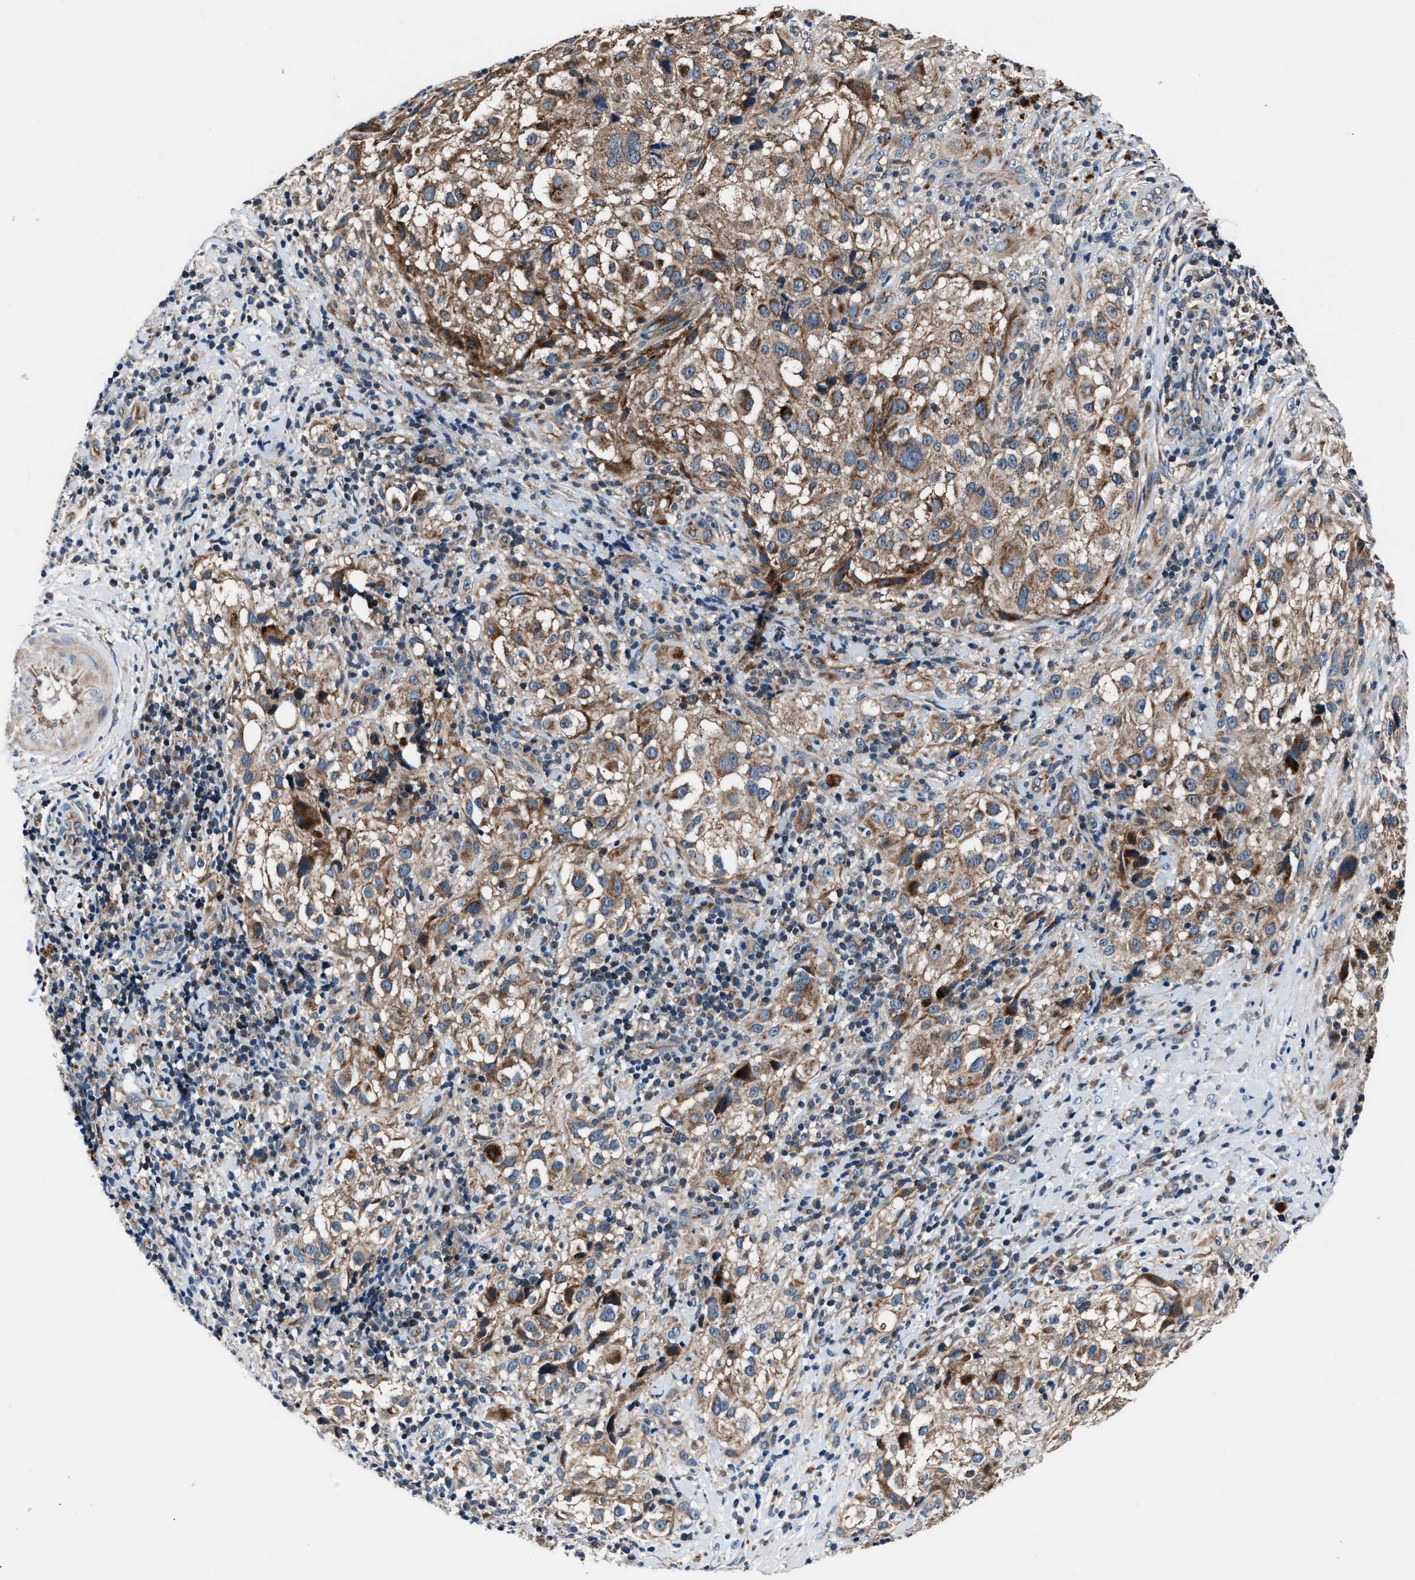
{"staining": {"intensity": "moderate", "quantity": ">75%", "location": "cytoplasmic/membranous"}, "tissue": "melanoma", "cell_type": "Tumor cells", "image_type": "cancer", "snomed": [{"axis": "morphology", "description": "Necrosis, NOS"}, {"axis": "morphology", "description": "Malignant melanoma, NOS"}, {"axis": "topography", "description": "Skin"}], "caption": "Tumor cells reveal medium levels of moderate cytoplasmic/membranous staining in approximately >75% of cells in human malignant melanoma.", "gene": "GGCT", "patient": {"sex": "female", "age": 87}}